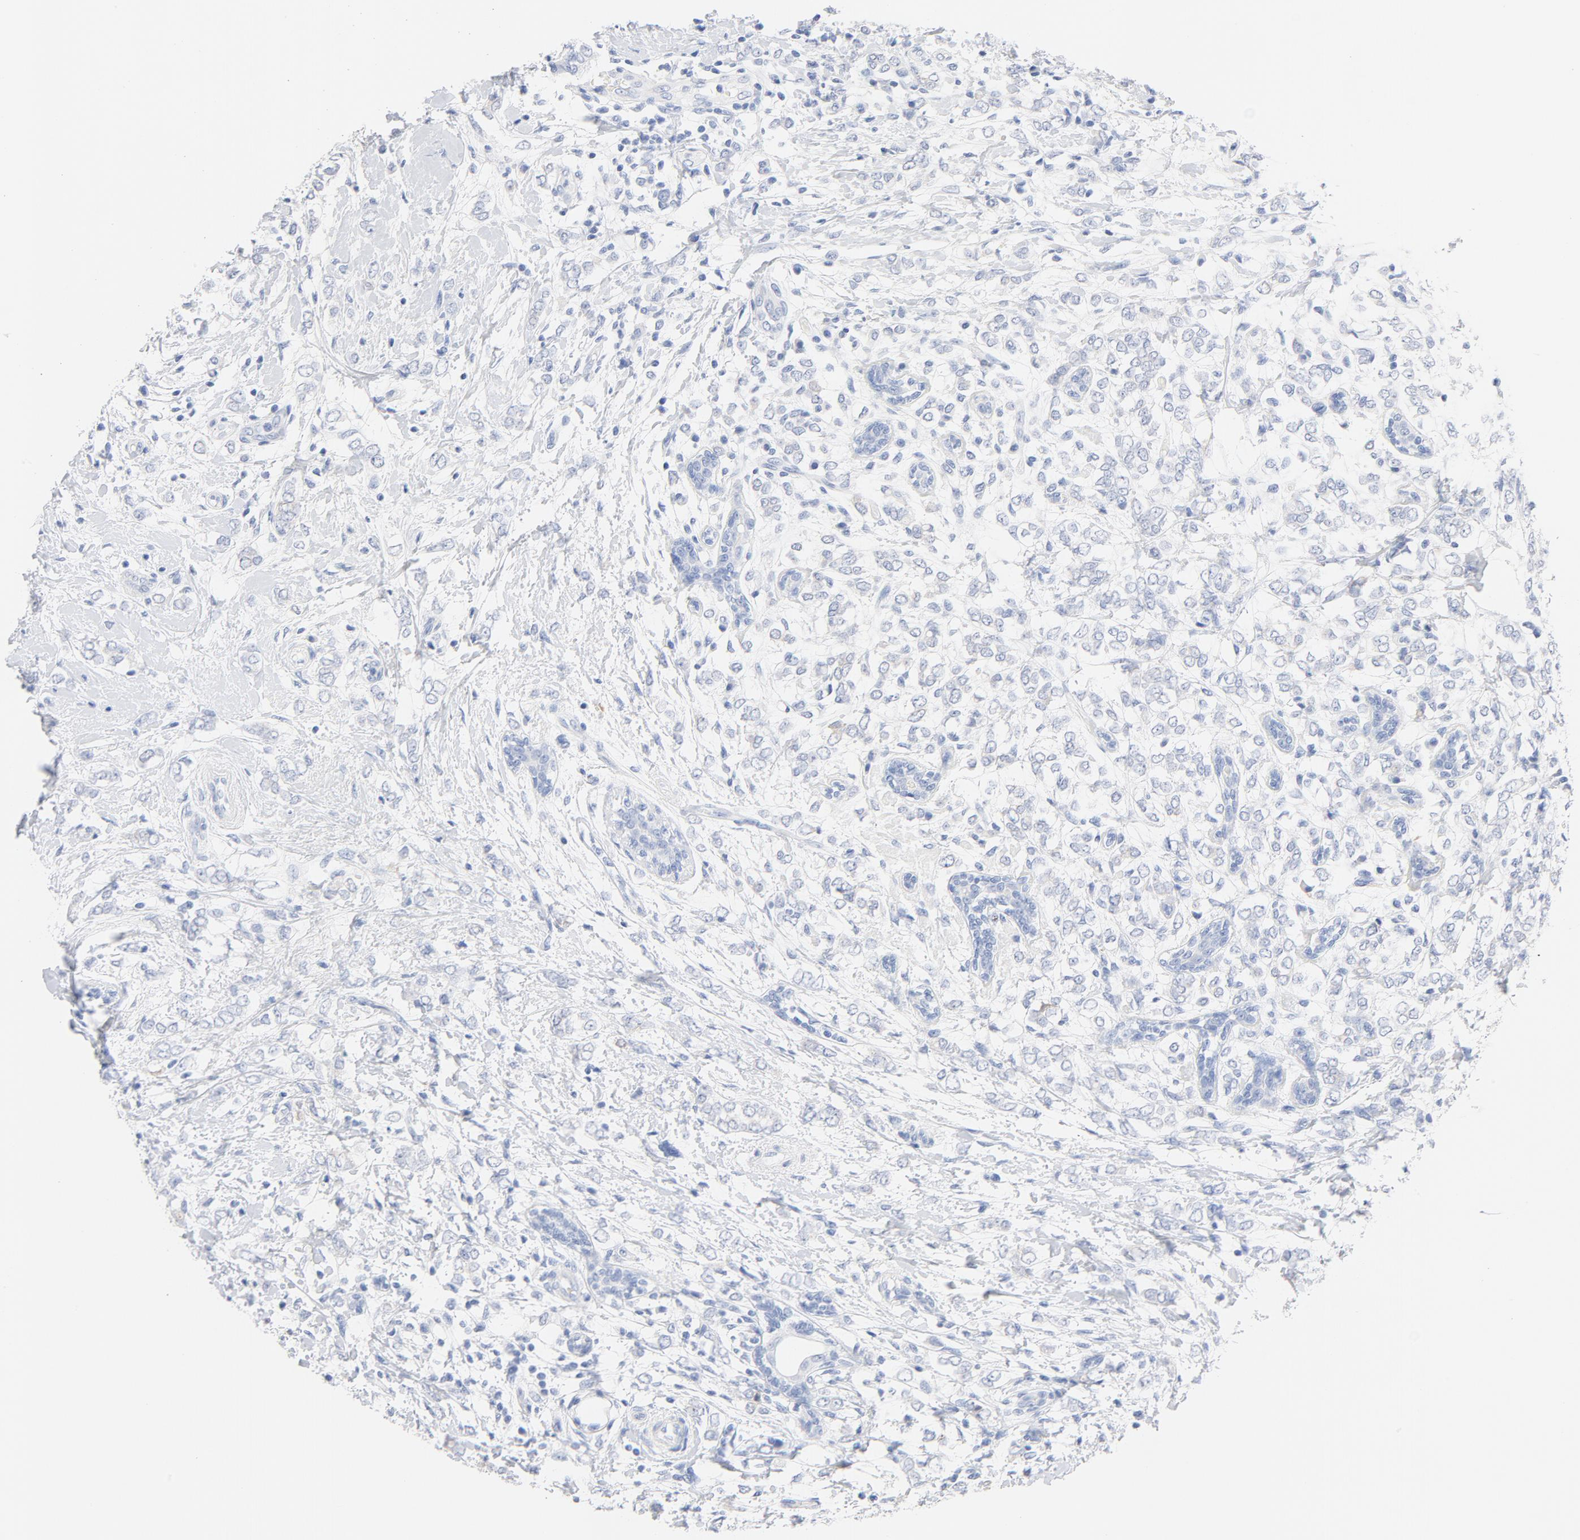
{"staining": {"intensity": "negative", "quantity": "none", "location": "none"}, "tissue": "breast cancer", "cell_type": "Tumor cells", "image_type": "cancer", "snomed": [{"axis": "morphology", "description": "Normal tissue, NOS"}, {"axis": "morphology", "description": "Lobular carcinoma"}, {"axis": "topography", "description": "Breast"}], "caption": "Tumor cells are negative for protein expression in human breast lobular carcinoma.", "gene": "FGFR3", "patient": {"sex": "female", "age": 47}}